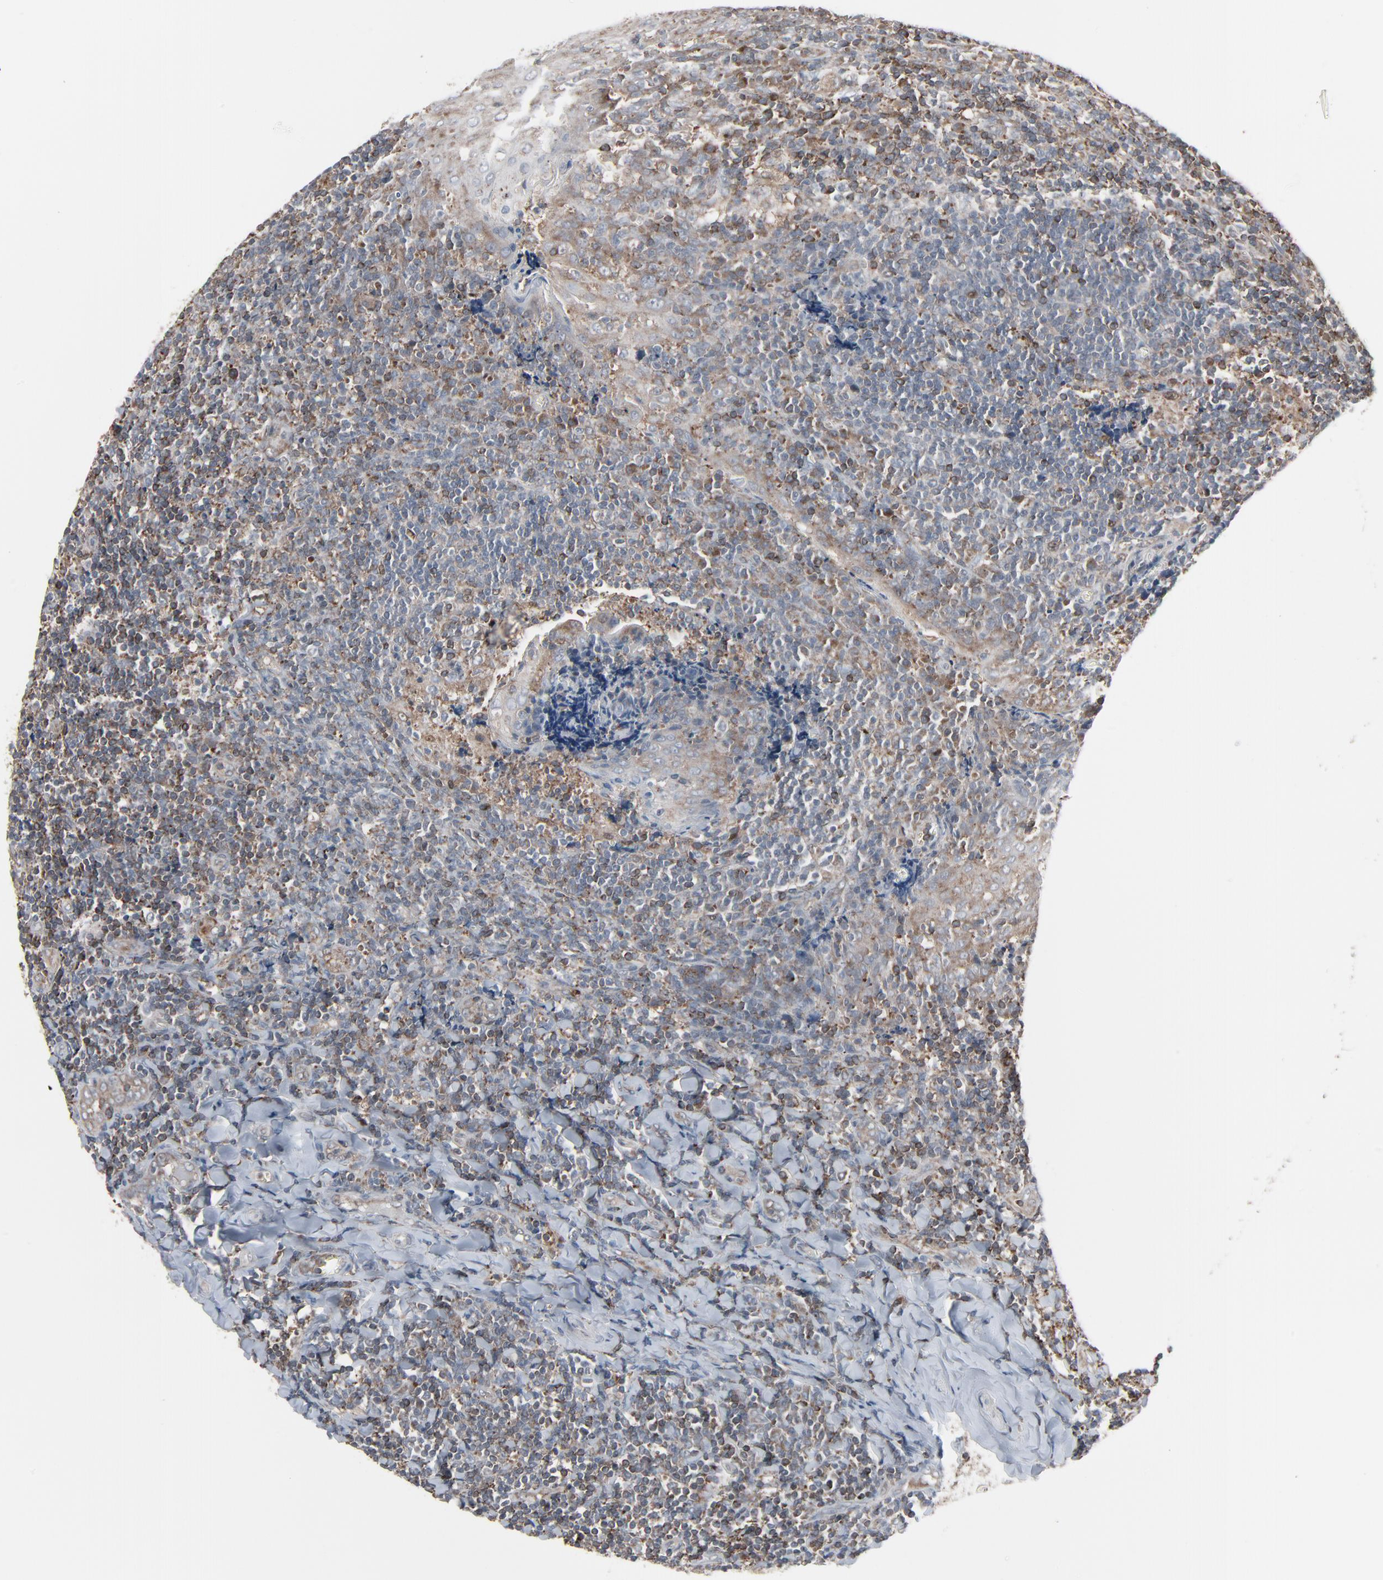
{"staining": {"intensity": "strong", "quantity": "<25%", "location": "cytoplasmic/membranous"}, "tissue": "tonsil", "cell_type": "Germinal center cells", "image_type": "normal", "snomed": [{"axis": "morphology", "description": "Normal tissue, NOS"}, {"axis": "topography", "description": "Tonsil"}], "caption": "Protein analysis of unremarkable tonsil exhibits strong cytoplasmic/membranous positivity in approximately <25% of germinal center cells.", "gene": "OPTN", "patient": {"sex": "male", "age": 20}}